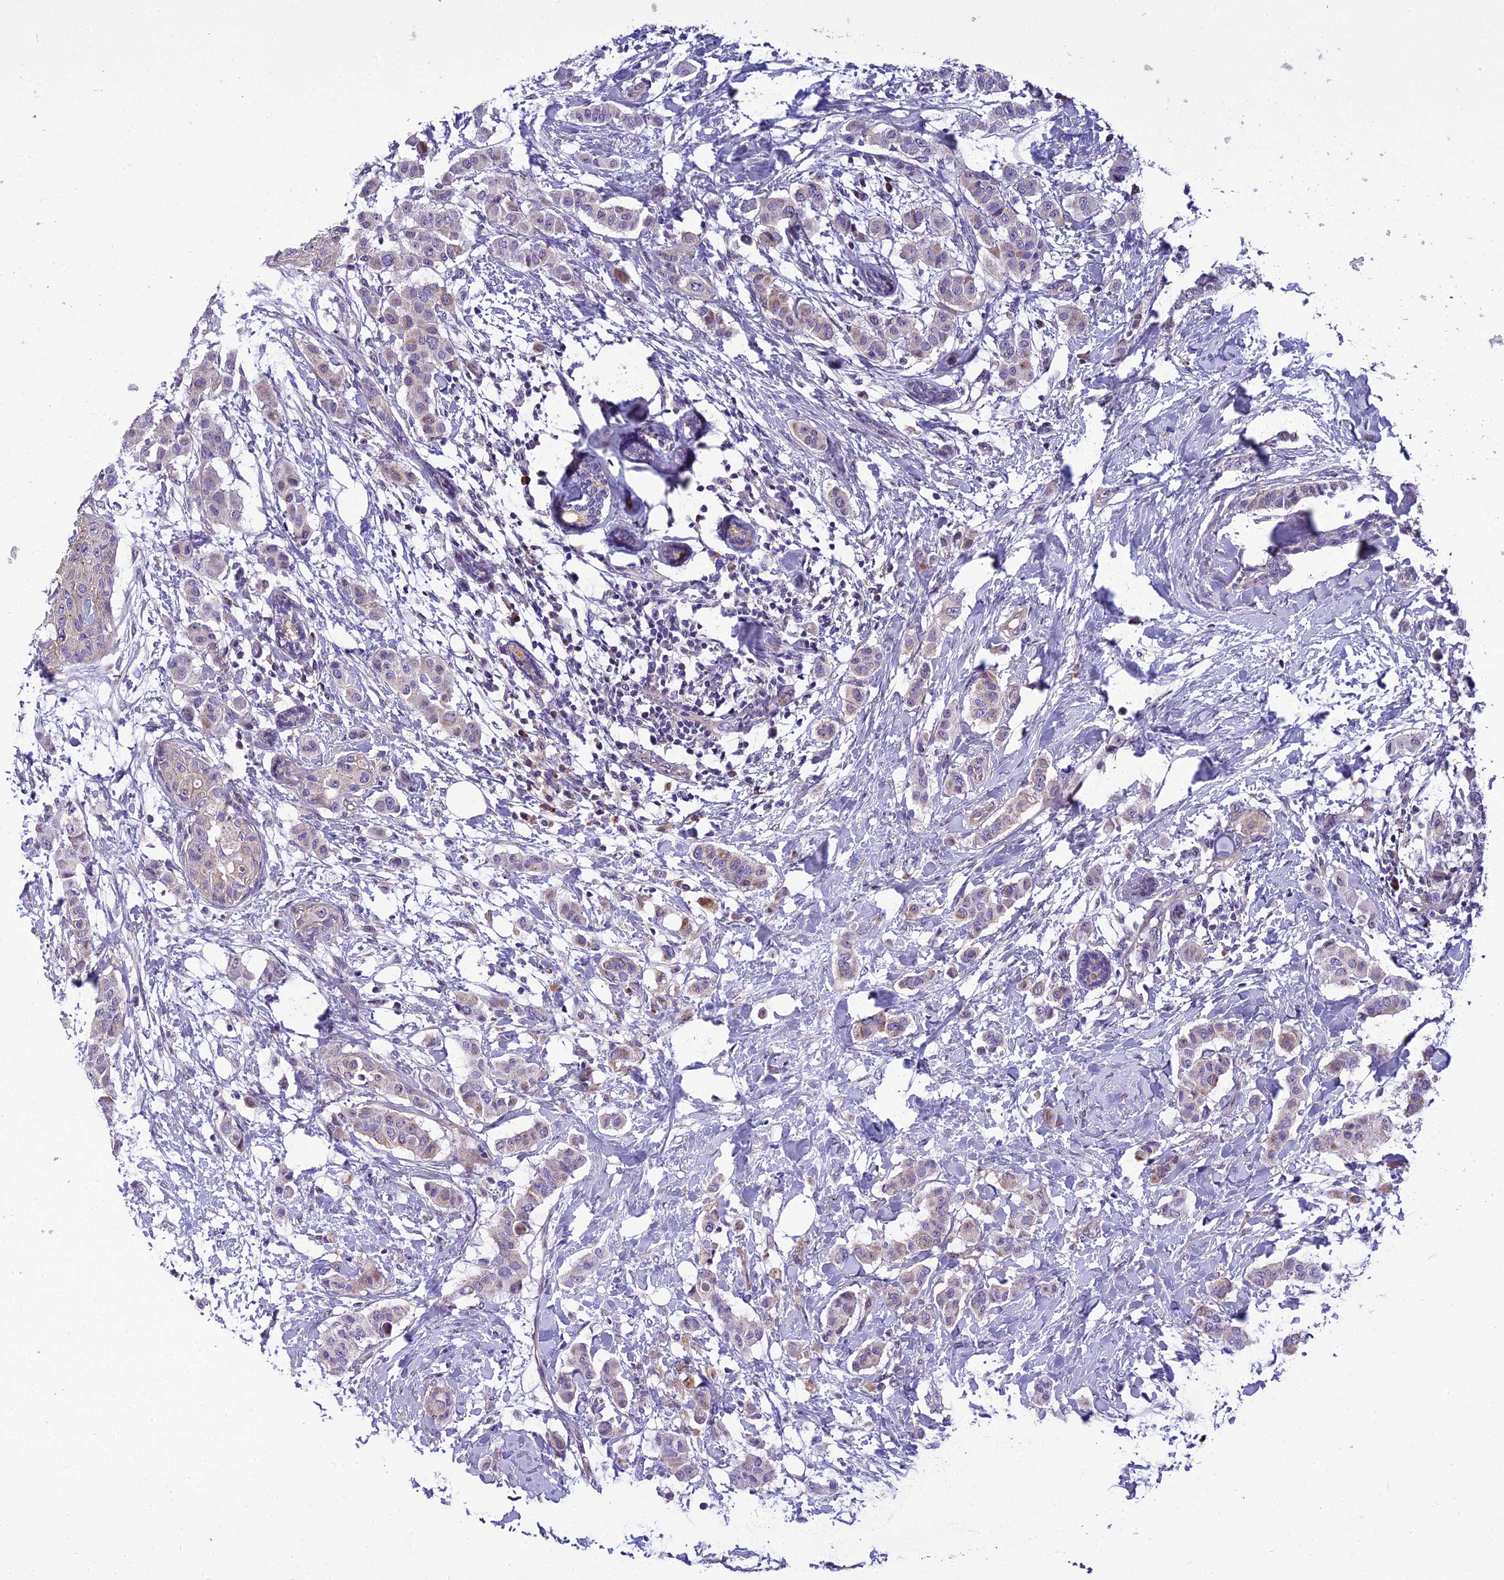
{"staining": {"intensity": "negative", "quantity": "none", "location": "none"}, "tissue": "breast cancer", "cell_type": "Tumor cells", "image_type": "cancer", "snomed": [{"axis": "morphology", "description": "Duct carcinoma"}, {"axis": "topography", "description": "Breast"}], "caption": "Tumor cells are negative for brown protein staining in breast infiltrating ductal carcinoma.", "gene": "ADIPOR2", "patient": {"sex": "female", "age": 40}}